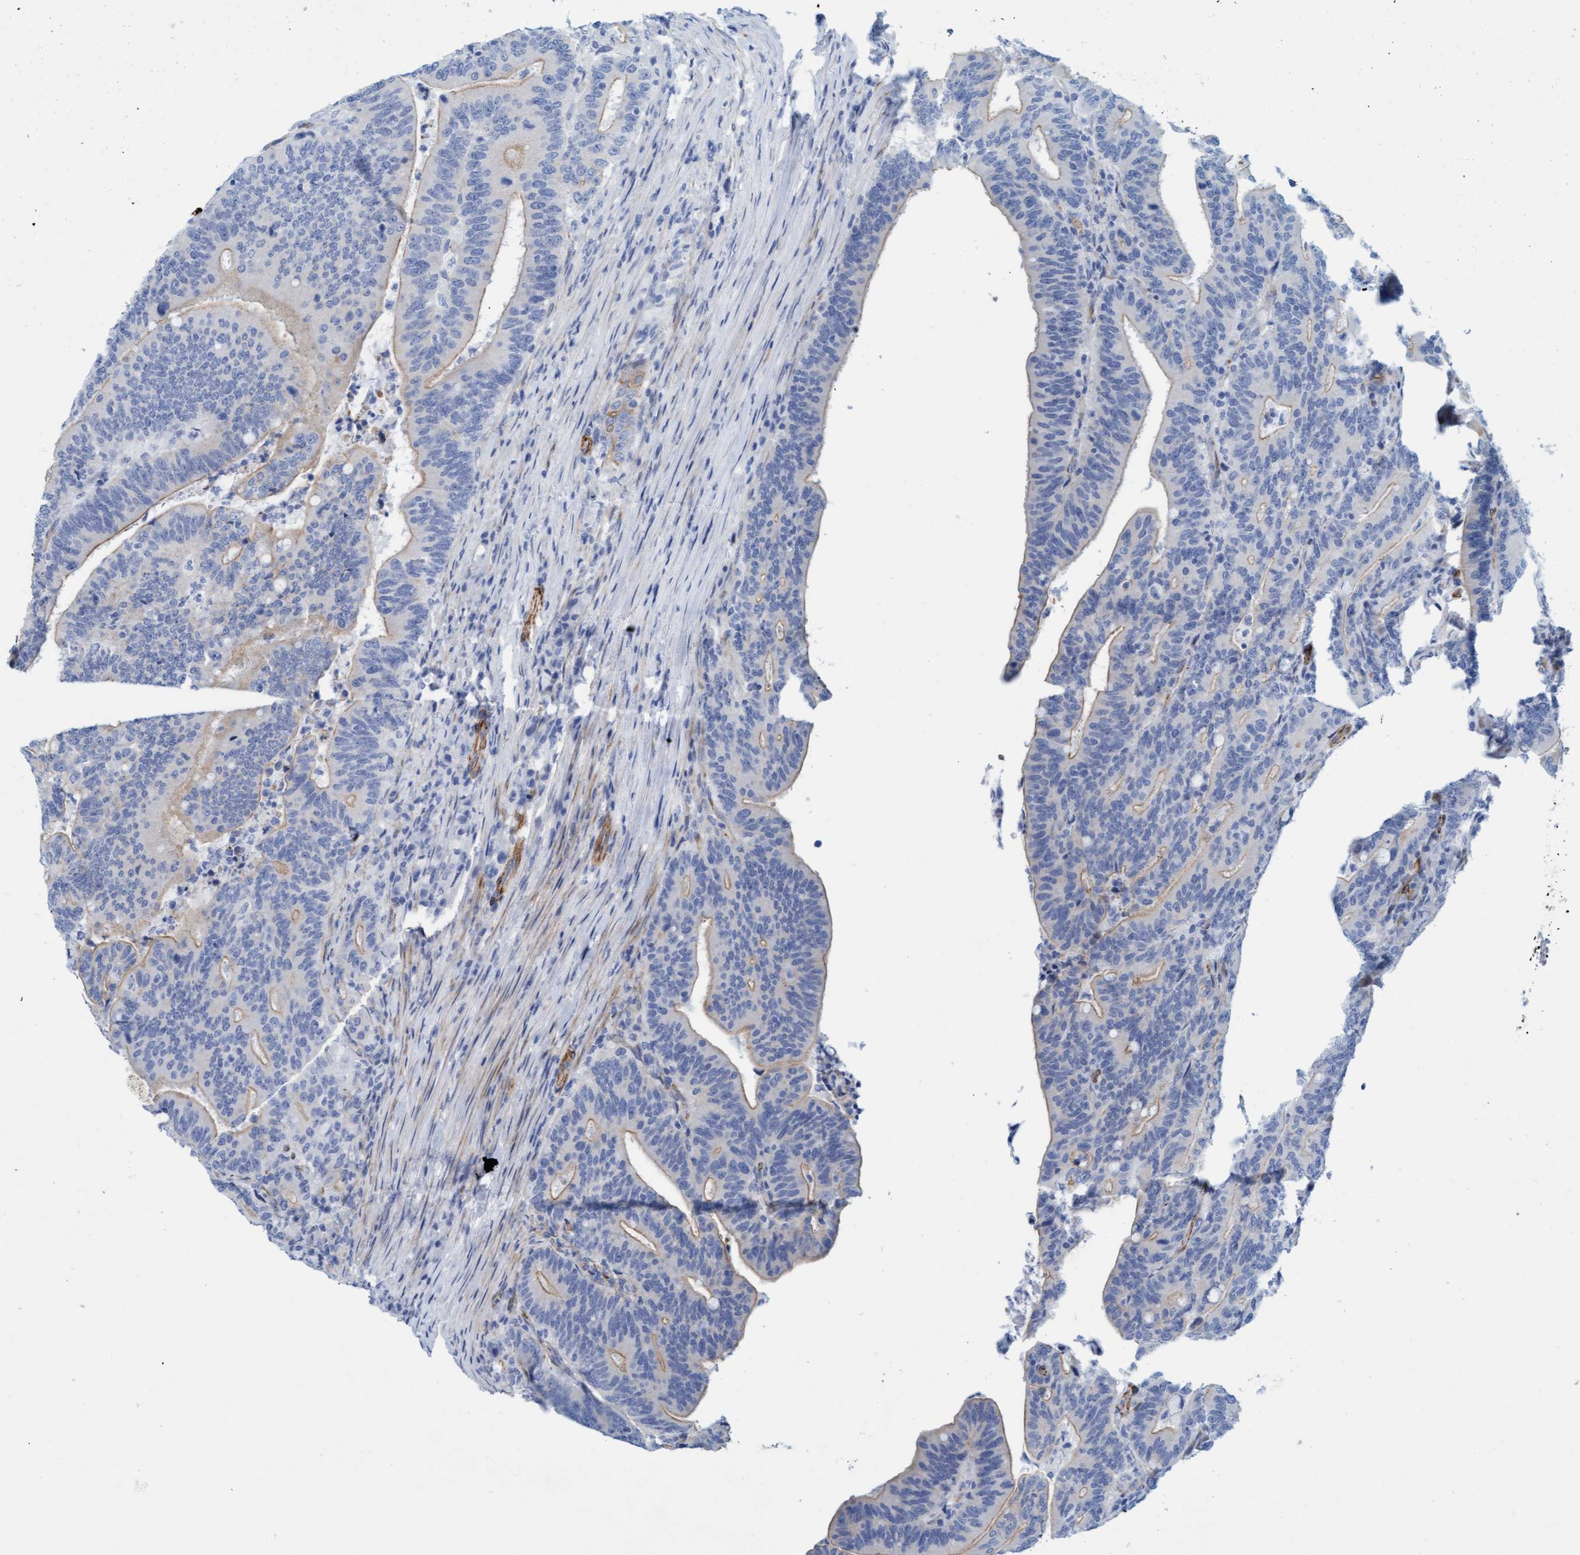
{"staining": {"intensity": "negative", "quantity": "none", "location": "none"}, "tissue": "colorectal cancer", "cell_type": "Tumor cells", "image_type": "cancer", "snomed": [{"axis": "morphology", "description": "Adenocarcinoma, NOS"}, {"axis": "topography", "description": "Colon"}], "caption": "This is a histopathology image of immunohistochemistry staining of adenocarcinoma (colorectal), which shows no positivity in tumor cells.", "gene": "MTFR1", "patient": {"sex": "female", "age": 66}}